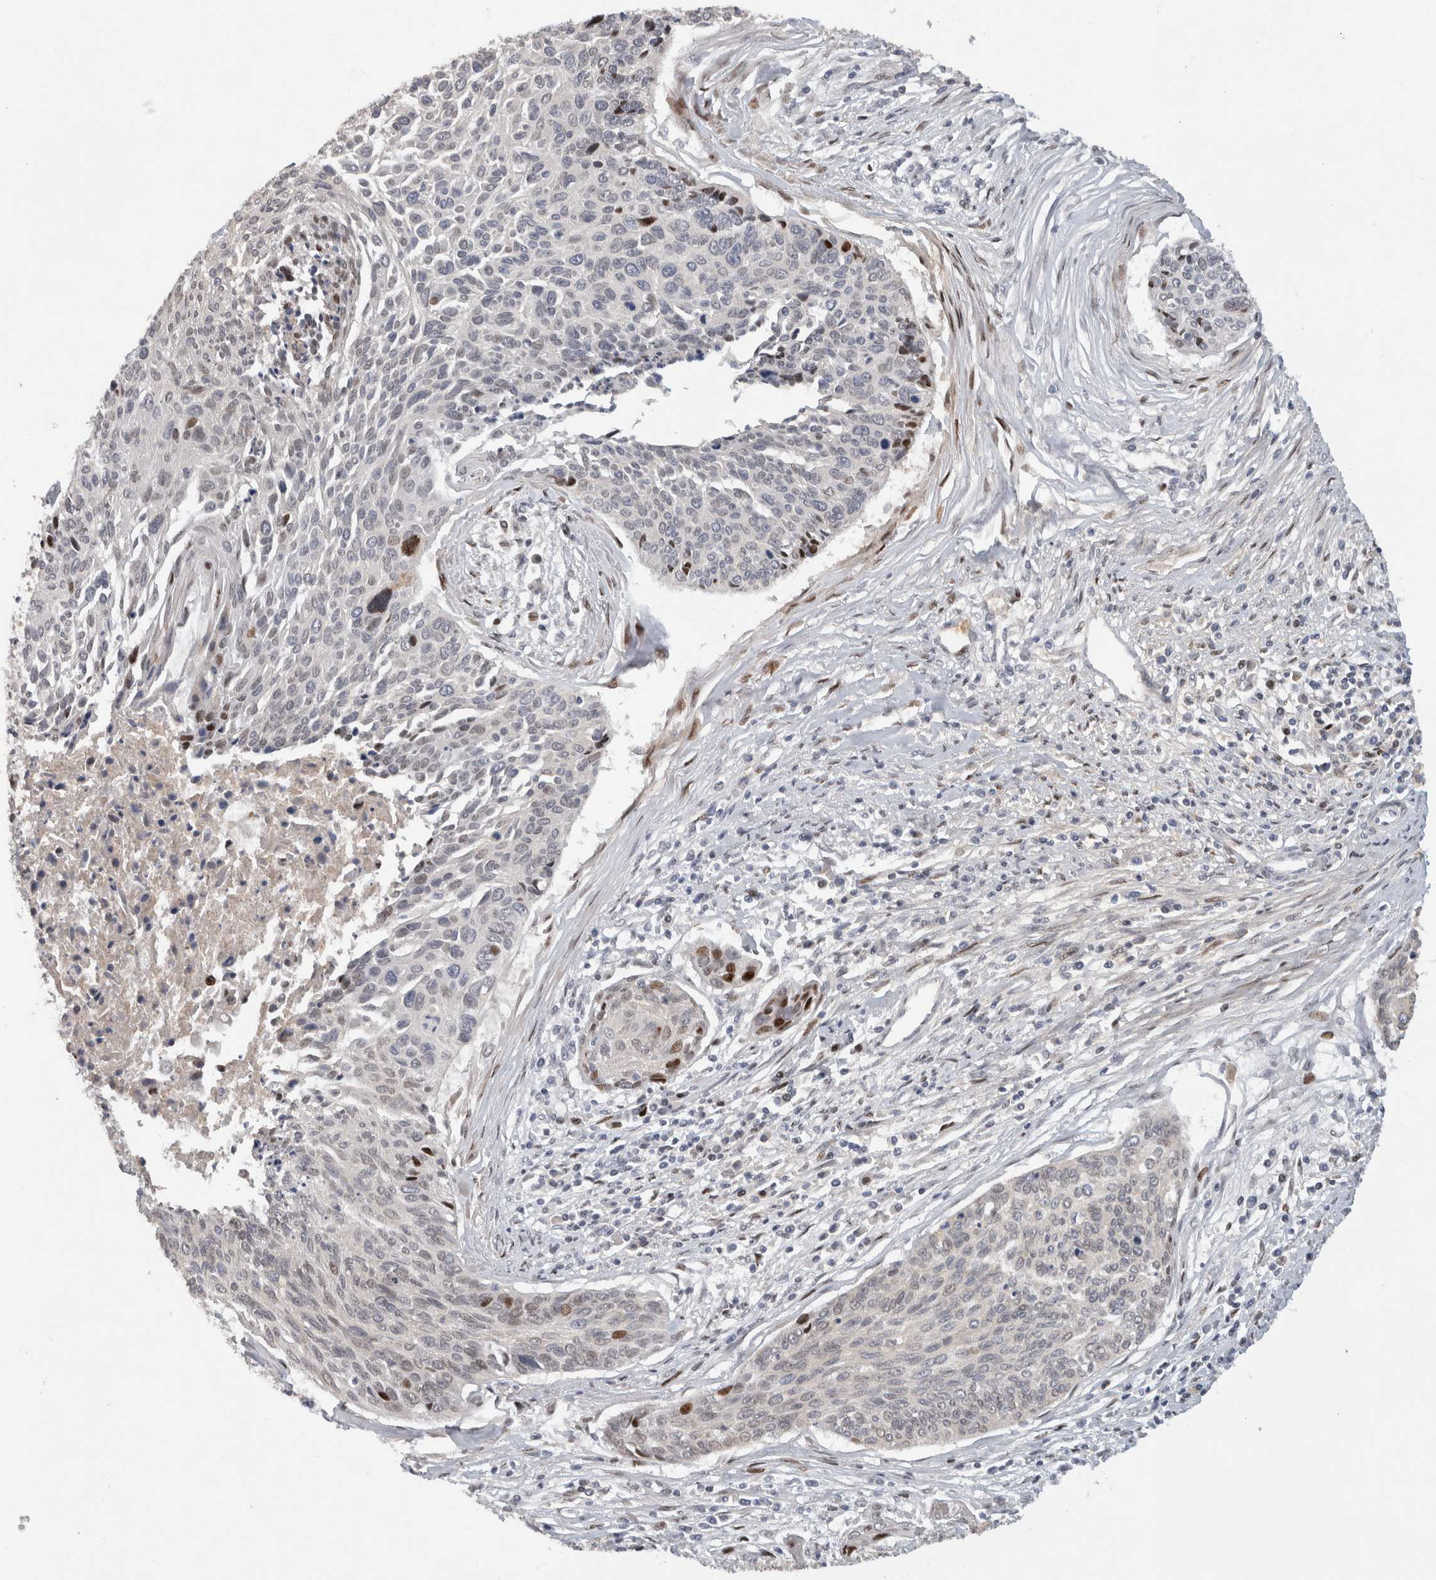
{"staining": {"intensity": "moderate", "quantity": "<25%", "location": "nuclear"}, "tissue": "cervical cancer", "cell_type": "Tumor cells", "image_type": "cancer", "snomed": [{"axis": "morphology", "description": "Squamous cell carcinoma, NOS"}, {"axis": "topography", "description": "Cervix"}], "caption": "Squamous cell carcinoma (cervical) stained with a brown dye demonstrates moderate nuclear positive positivity in about <25% of tumor cells.", "gene": "RBM48", "patient": {"sex": "female", "age": 55}}